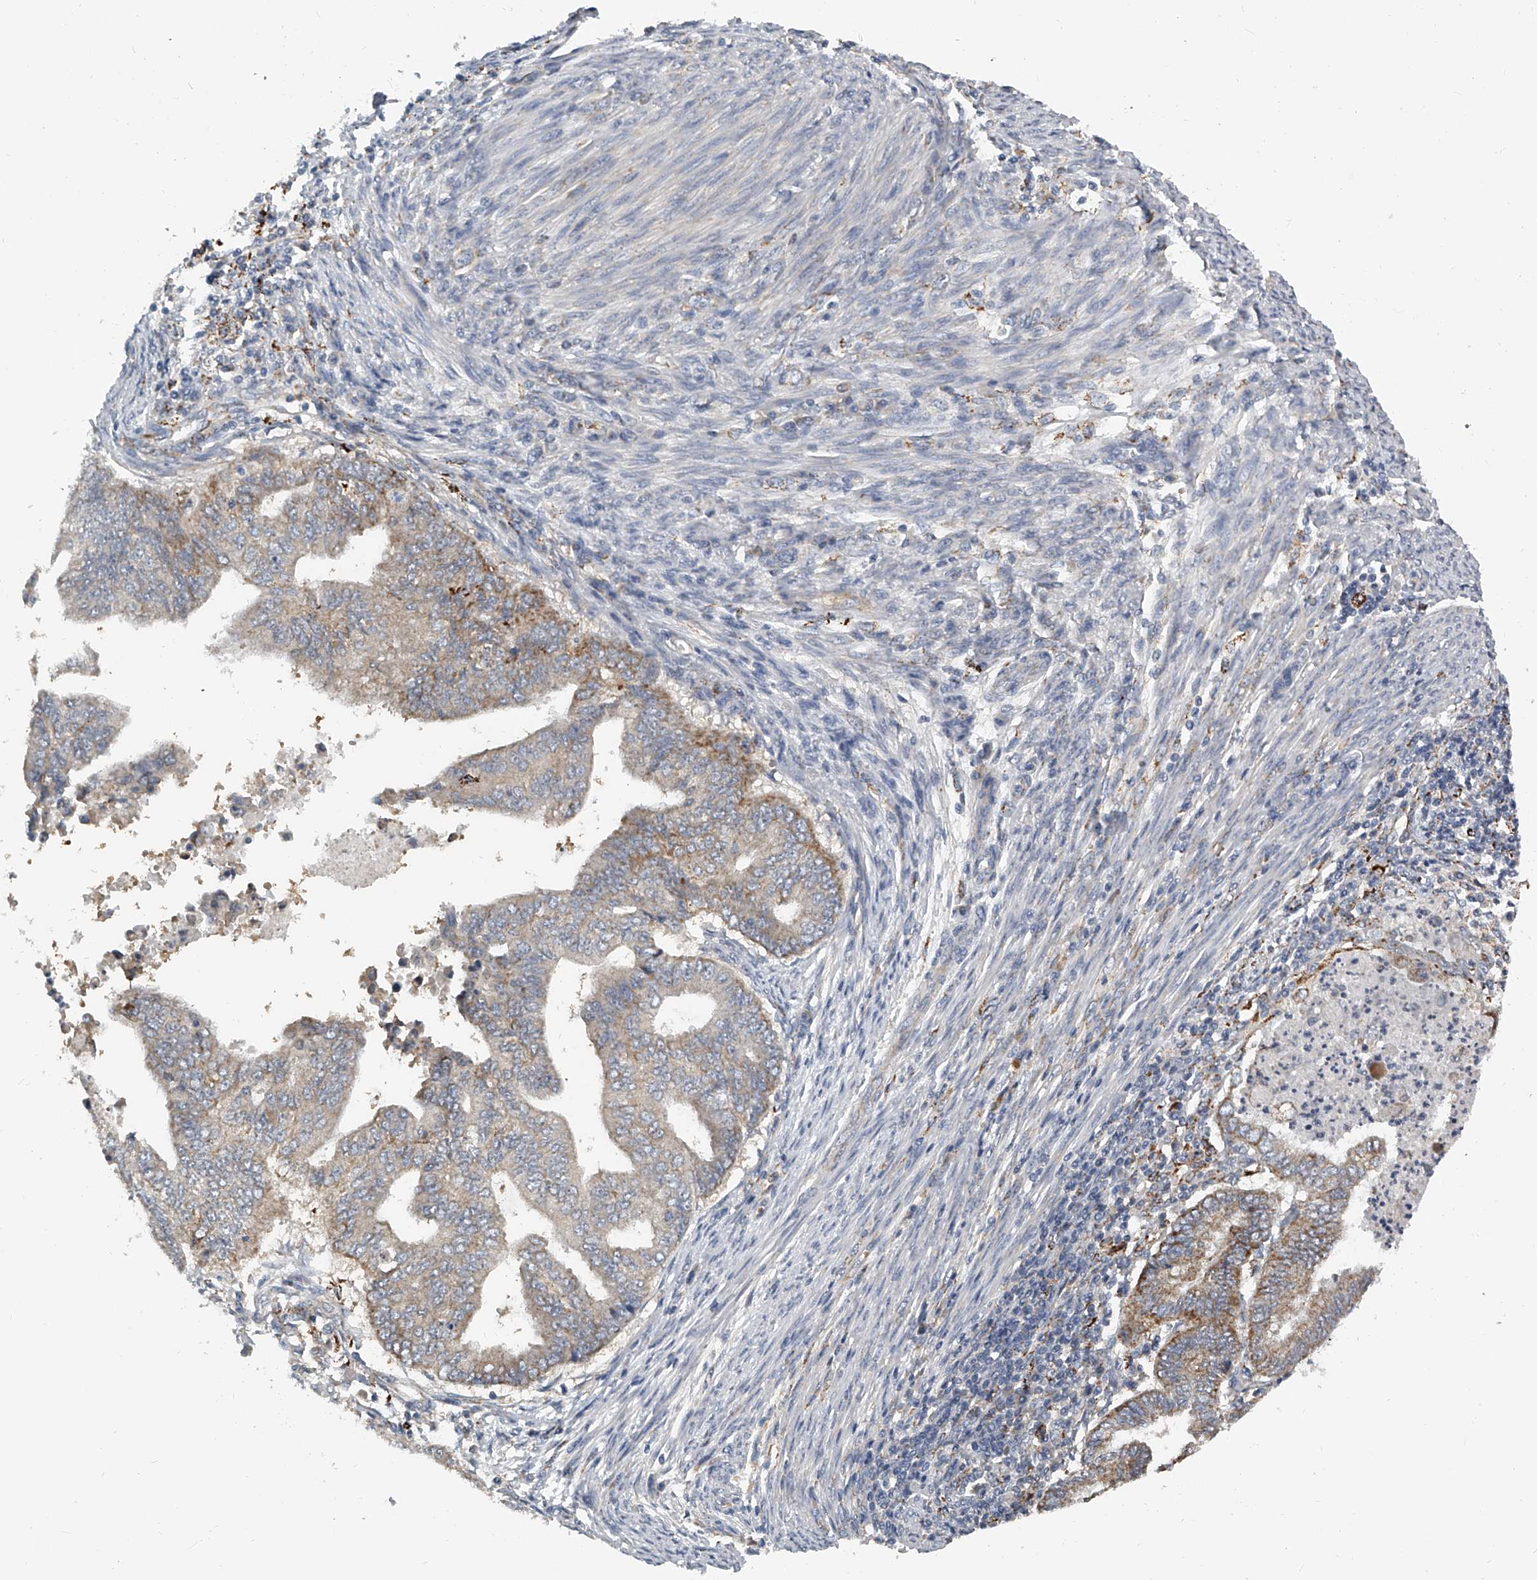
{"staining": {"intensity": "weak", "quantity": "25%-75%", "location": "cytoplasmic/membranous"}, "tissue": "endometrial cancer", "cell_type": "Tumor cells", "image_type": "cancer", "snomed": [{"axis": "morphology", "description": "Polyp, NOS"}, {"axis": "morphology", "description": "Adenocarcinoma, NOS"}, {"axis": "morphology", "description": "Adenoma, NOS"}, {"axis": "topography", "description": "Endometrium"}], "caption": "Weak cytoplasmic/membranous expression is seen in approximately 25%-75% of tumor cells in endometrial polyp.", "gene": "KLHL7", "patient": {"sex": "female", "age": 79}}